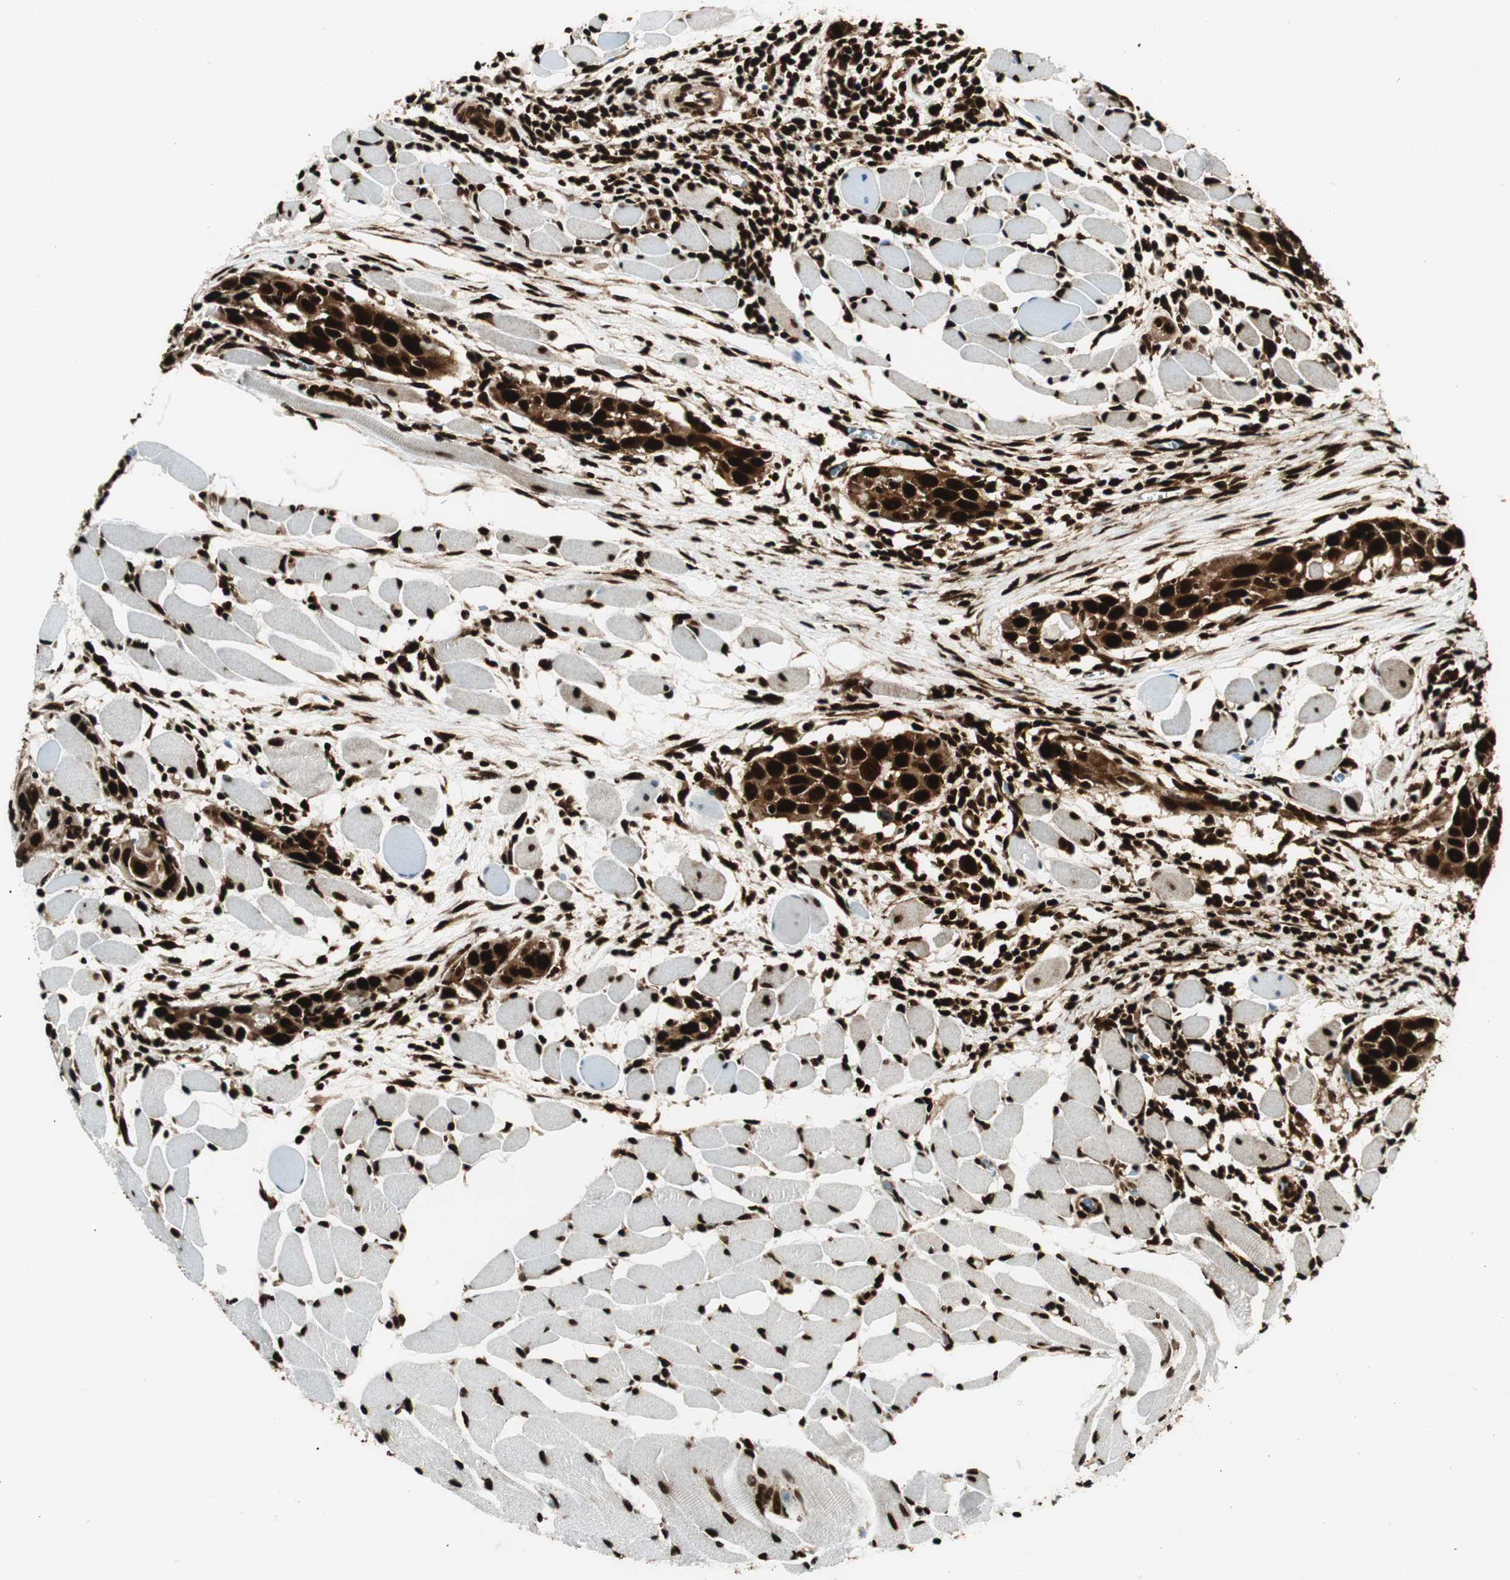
{"staining": {"intensity": "strong", "quantity": ">75%", "location": "cytoplasmic/membranous,nuclear"}, "tissue": "head and neck cancer", "cell_type": "Tumor cells", "image_type": "cancer", "snomed": [{"axis": "morphology", "description": "Squamous cell carcinoma, NOS"}, {"axis": "topography", "description": "Oral tissue"}, {"axis": "topography", "description": "Head-Neck"}], "caption": "There is high levels of strong cytoplasmic/membranous and nuclear positivity in tumor cells of squamous cell carcinoma (head and neck), as demonstrated by immunohistochemical staining (brown color).", "gene": "EWSR1", "patient": {"sex": "female", "age": 50}}